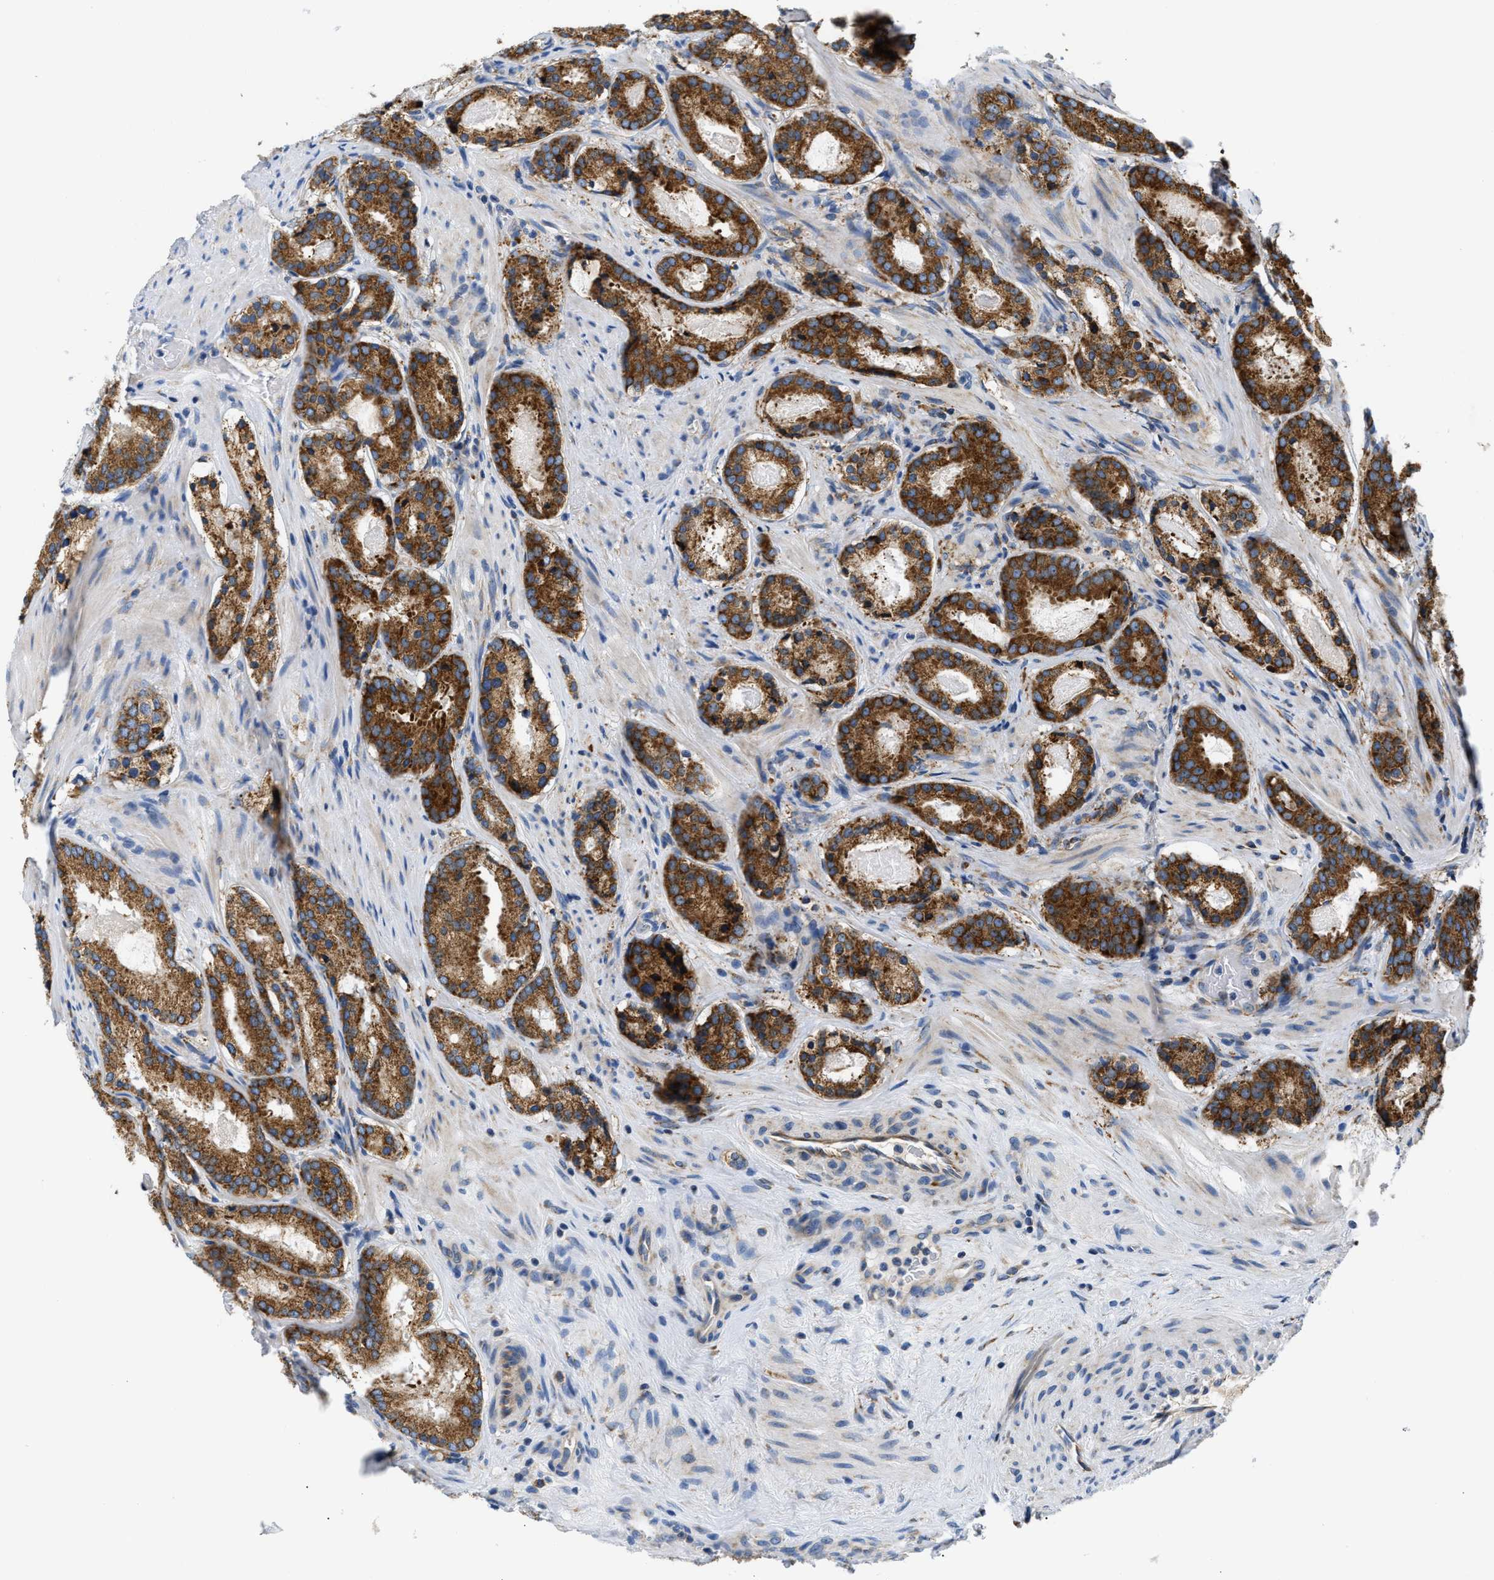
{"staining": {"intensity": "strong", "quantity": ">75%", "location": "cytoplasmic/membranous"}, "tissue": "prostate cancer", "cell_type": "Tumor cells", "image_type": "cancer", "snomed": [{"axis": "morphology", "description": "Adenocarcinoma, Low grade"}, {"axis": "topography", "description": "Prostate"}], "caption": "DAB (3,3'-diaminobenzidine) immunohistochemical staining of prostate cancer (adenocarcinoma (low-grade)) reveals strong cytoplasmic/membranous protein positivity in approximately >75% of tumor cells.", "gene": "HDHD3", "patient": {"sex": "male", "age": 69}}